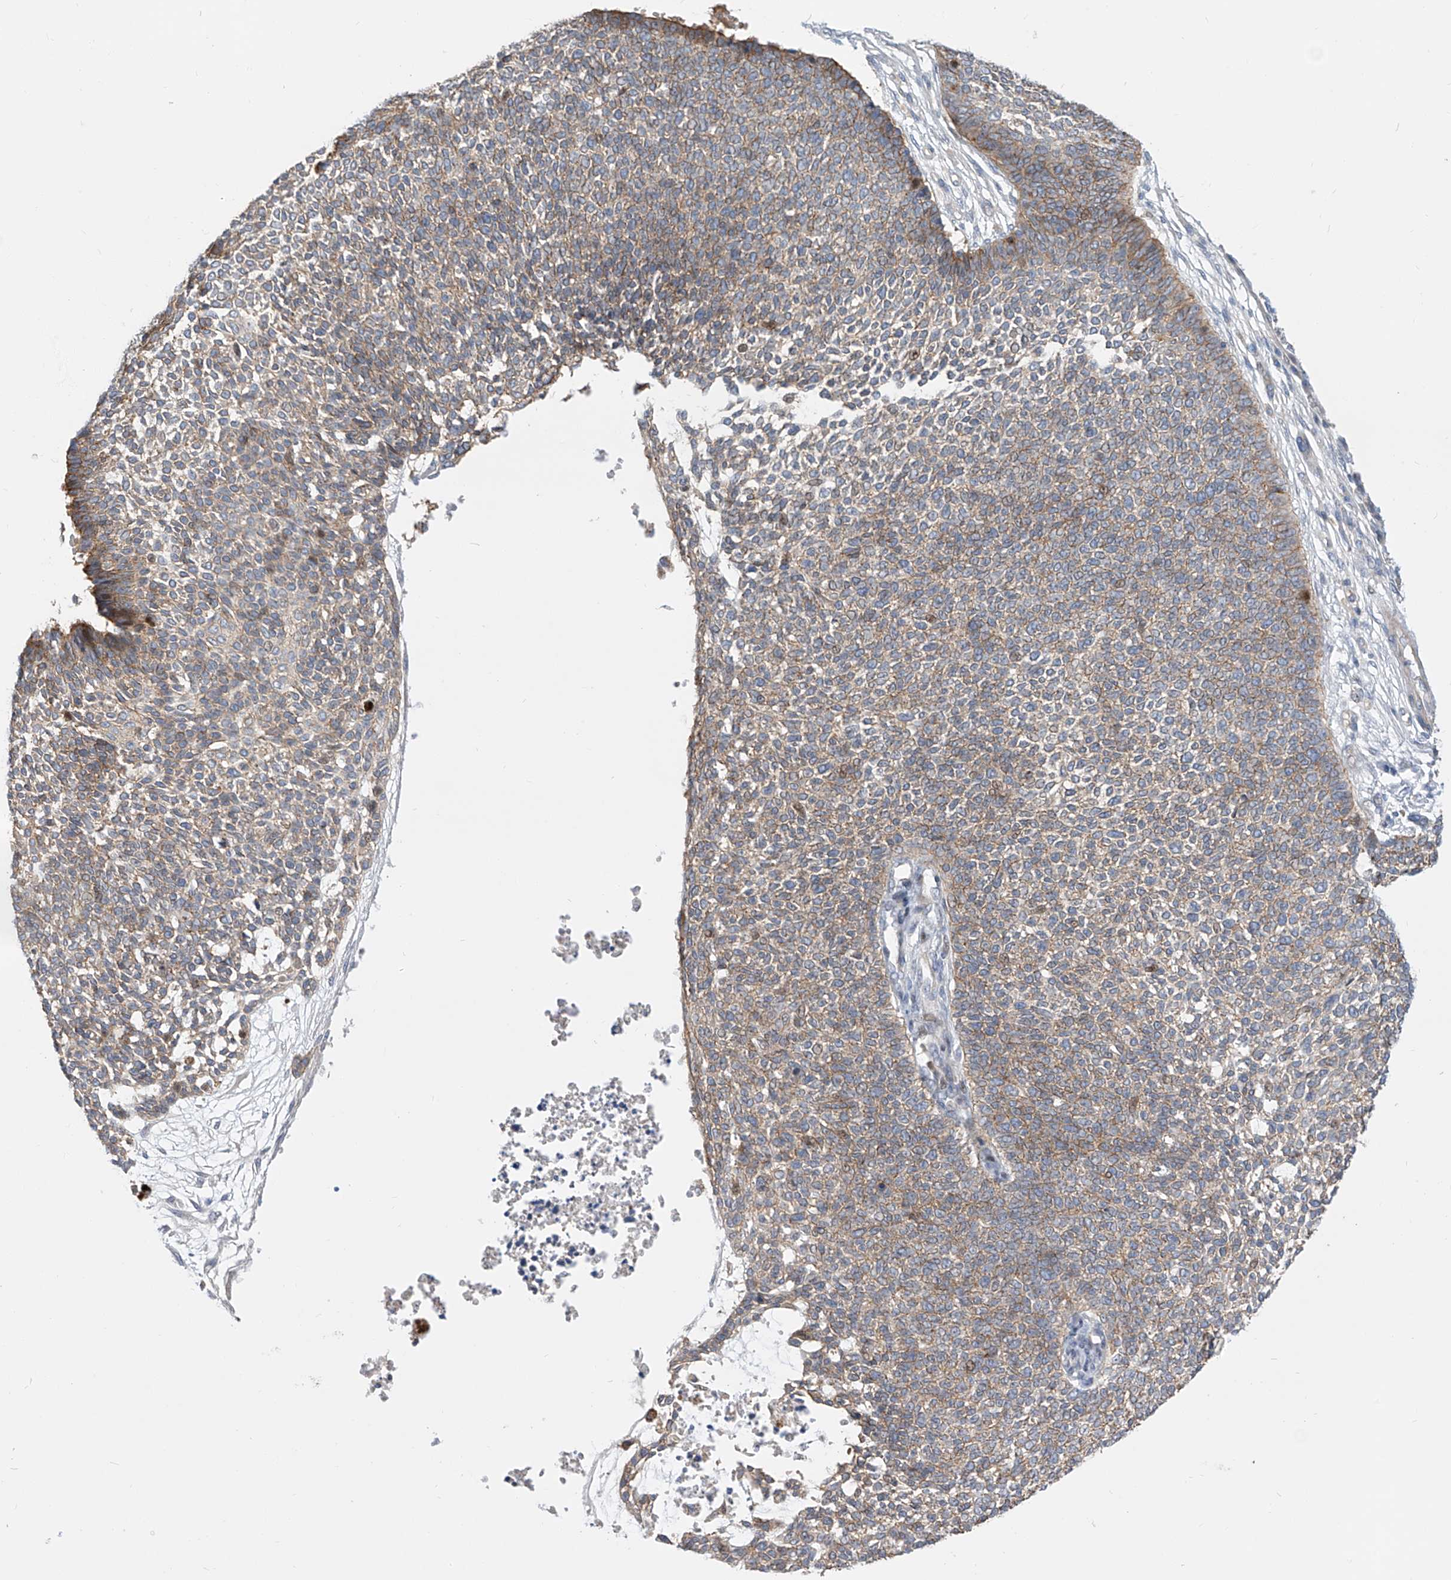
{"staining": {"intensity": "moderate", "quantity": ">75%", "location": "cytoplasmic/membranous"}, "tissue": "skin cancer", "cell_type": "Tumor cells", "image_type": "cancer", "snomed": [{"axis": "morphology", "description": "Basal cell carcinoma"}, {"axis": "topography", "description": "Skin"}], "caption": "IHC image of skin basal cell carcinoma stained for a protein (brown), which exhibits medium levels of moderate cytoplasmic/membranous staining in about >75% of tumor cells.", "gene": "LRRC1", "patient": {"sex": "female", "age": 84}}